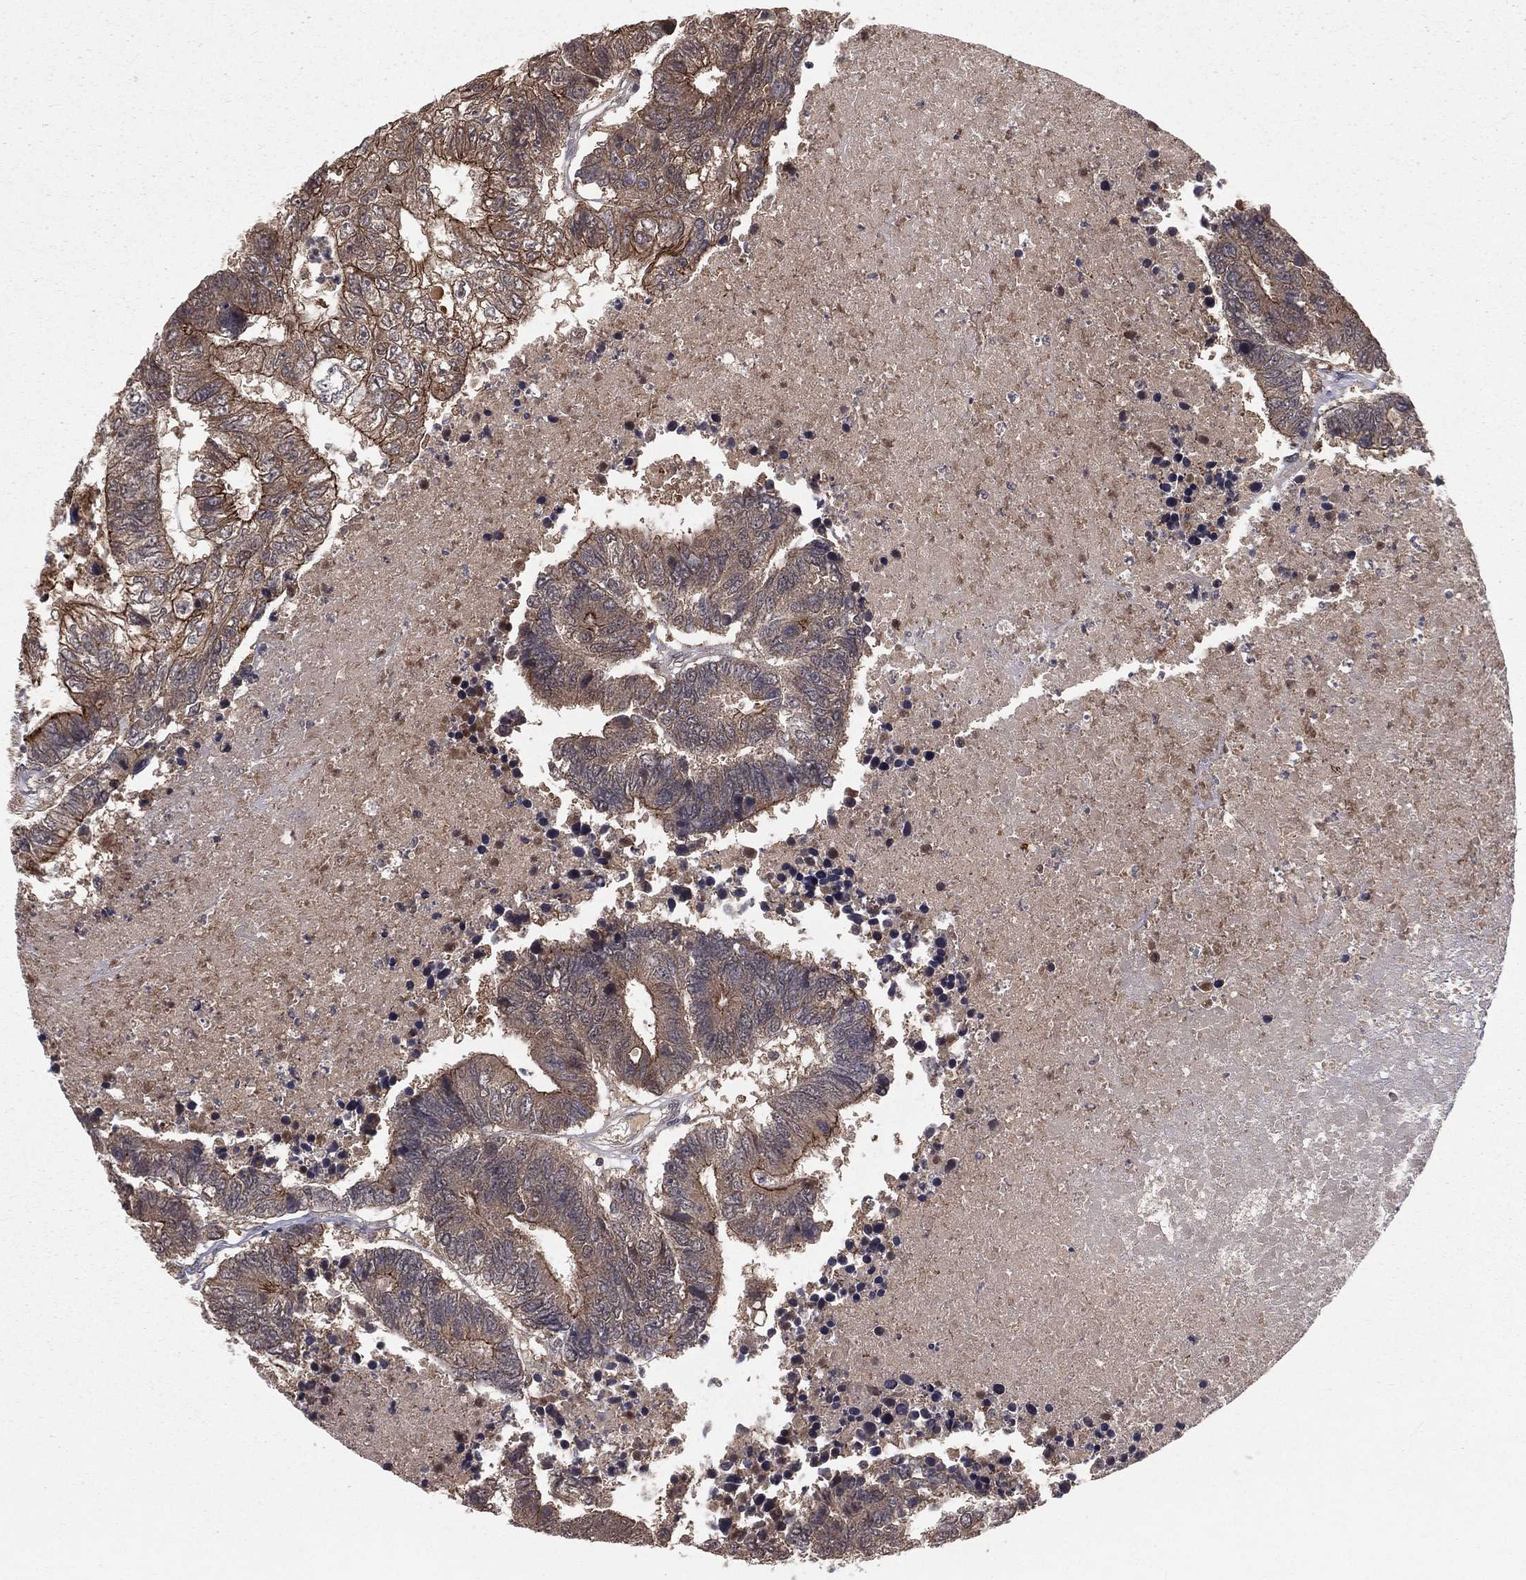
{"staining": {"intensity": "weak", "quantity": ">75%", "location": "cytoplasmic/membranous"}, "tissue": "colorectal cancer", "cell_type": "Tumor cells", "image_type": "cancer", "snomed": [{"axis": "morphology", "description": "Adenocarcinoma, NOS"}, {"axis": "topography", "description": "Colon"}], "caption": "Protein expression analysis of human colorectal adenocarcinoma reveals weak cytoplasmic/membranous staining in about >75% of tumor cells. Nuclei are stained in blue.", "gene": "ZDHHC15", "patient": {"sex": "female", "age": 48}}